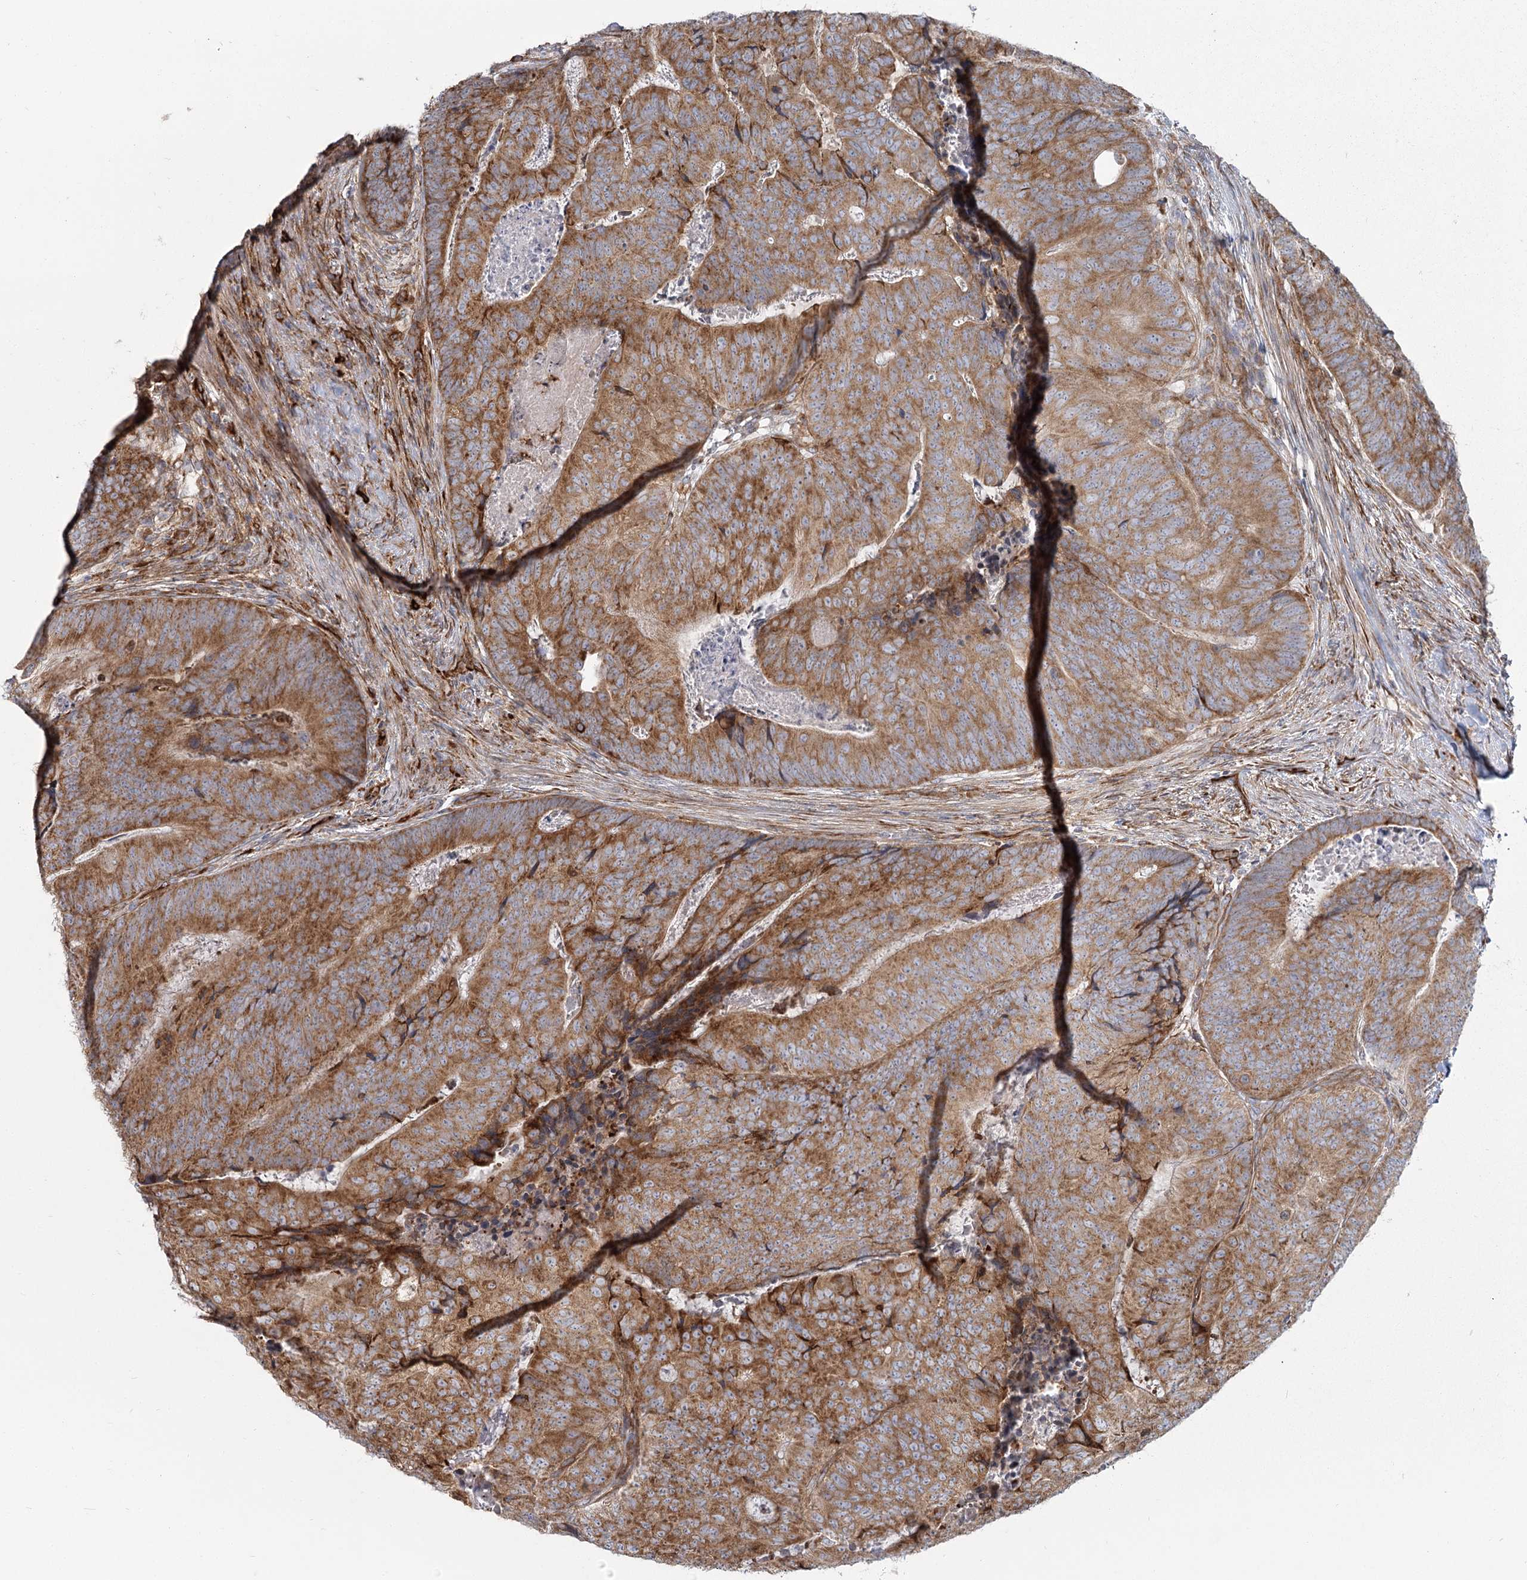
{"staining": {"intensity": "moderate", "quantity": ">75%", "location": "cytoplasmic/membranous"}, "tissue": "colorectal cancer", "cell_type": "Tumor cells", "image_type": "cancer", "snomed": [{"axis": "morphology", "description": "Adenocarcinoma, NOS"}, {"axis": "topography", "description": "Colon"}], "caption": "Brown immunohistochemical staining in colorectal cancer (adenocarcinoma) reveals moderate cytoplasmic/membranous expression in about >75% of tumor cells. The protein of interest is shown in brown color, while the nuclei are stained blue.", "gene": "HARS2", "patient": {"sex": "female", "age": 67}}